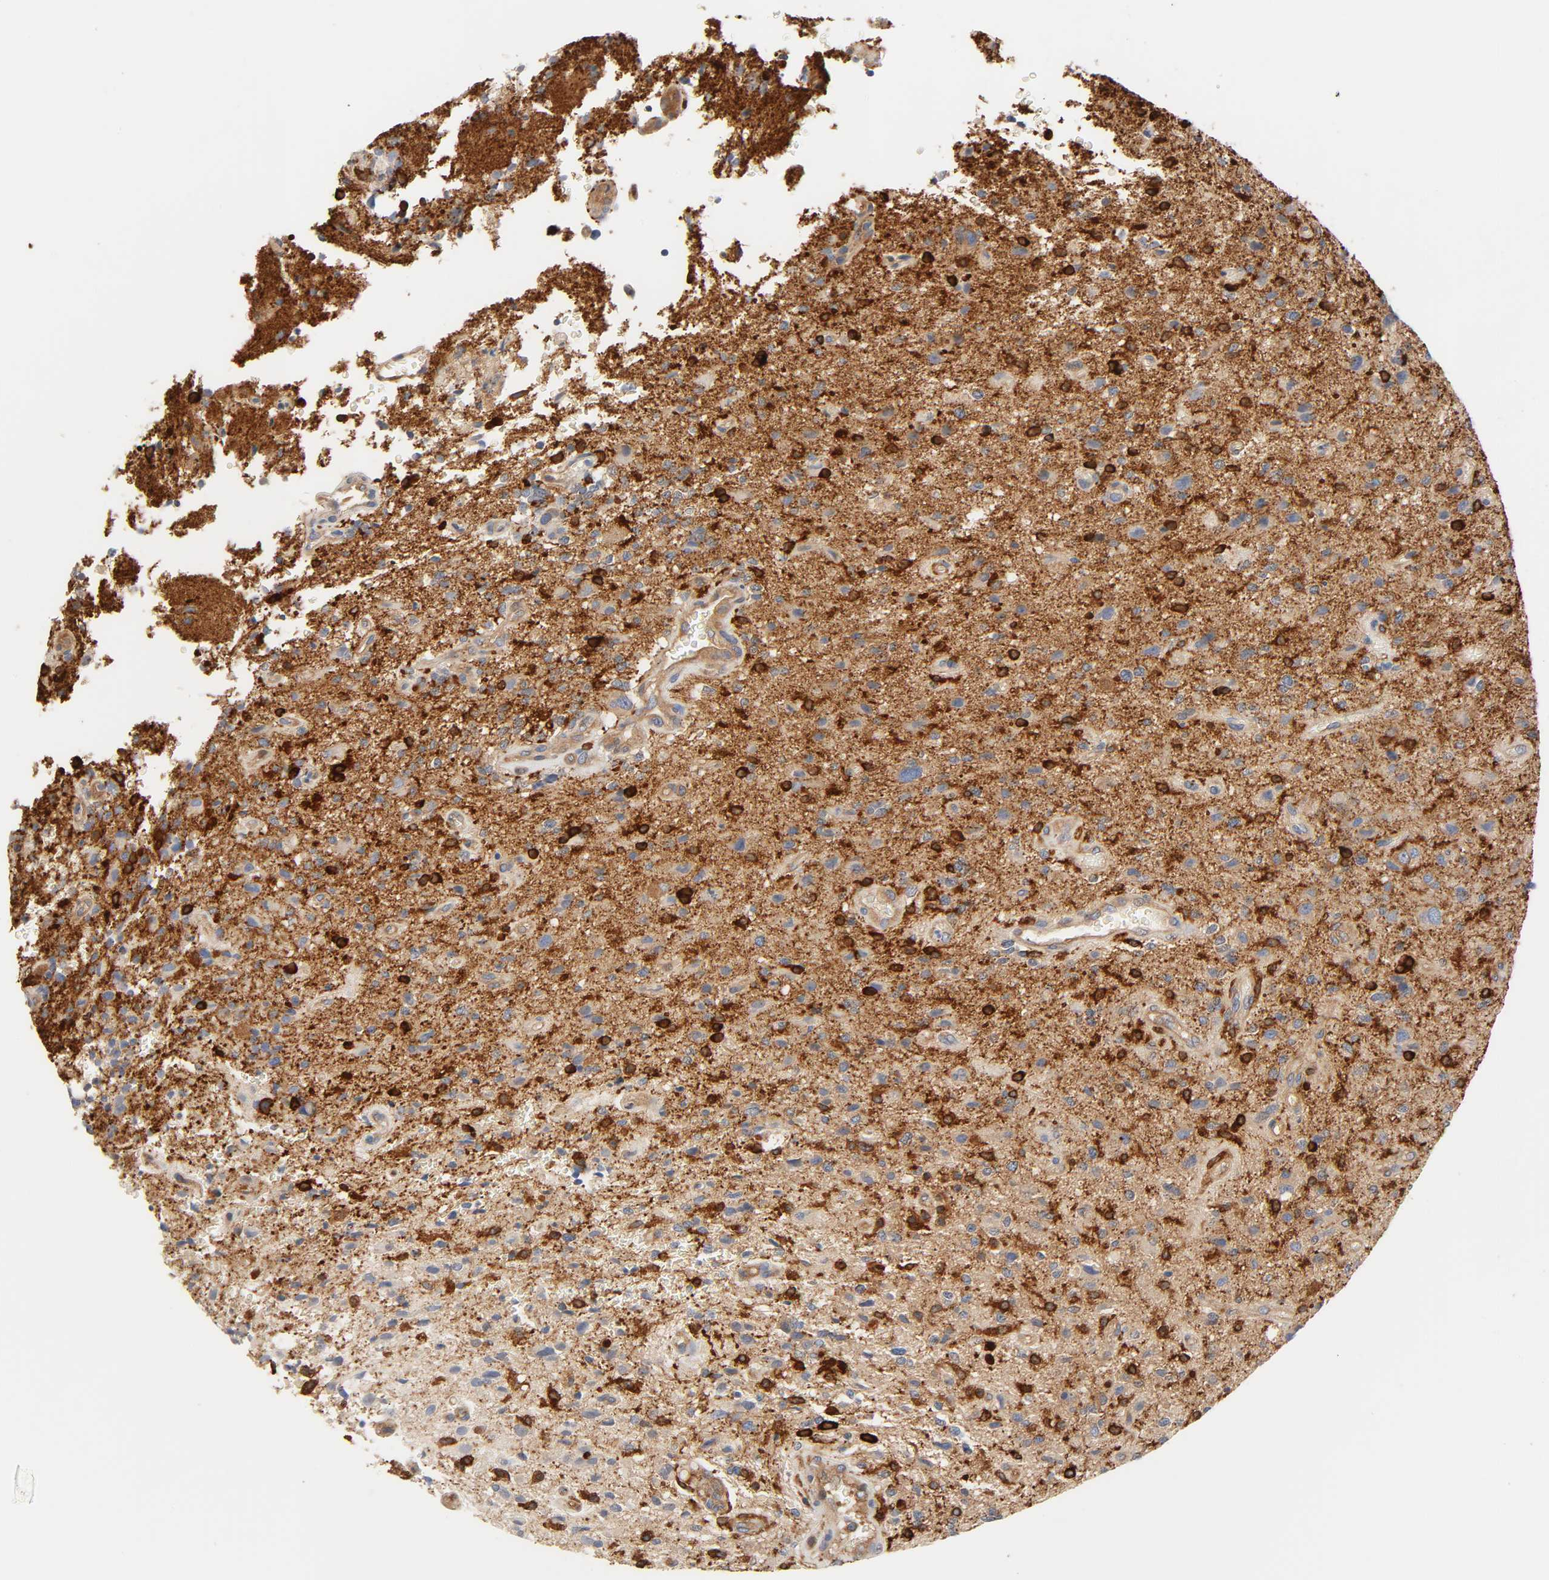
{"staining": {"intensity": "moderate", "quantity": ">75%", "location": "cytoplasmic/membranous"}, "tissue": "glioma", "cell_type": "Tumor cells", "image_type": "cancer", "snomed": [{"axis": "morphology", "description": "Normal tissue, NOS"}, {"axis": "morphology", "description": "Glioma, malignant, High grade"}, {"axis": "topography", "description": "Cerebral cortex"}], "caption": "Immunohistochemistry (DAB) staining of human malignant high-grade glioma demonstrates moderate cytoplasmic/membranous protein expression in about >75% of tumor cells. The staining was performed using DAB (3,3'-diaminobenzidine), with brown indicating positive protein expression. Nuclei are stained blue with hematoxylin.", "gene": "BIN1", "patient": {"sex": "male", "age": 75}}